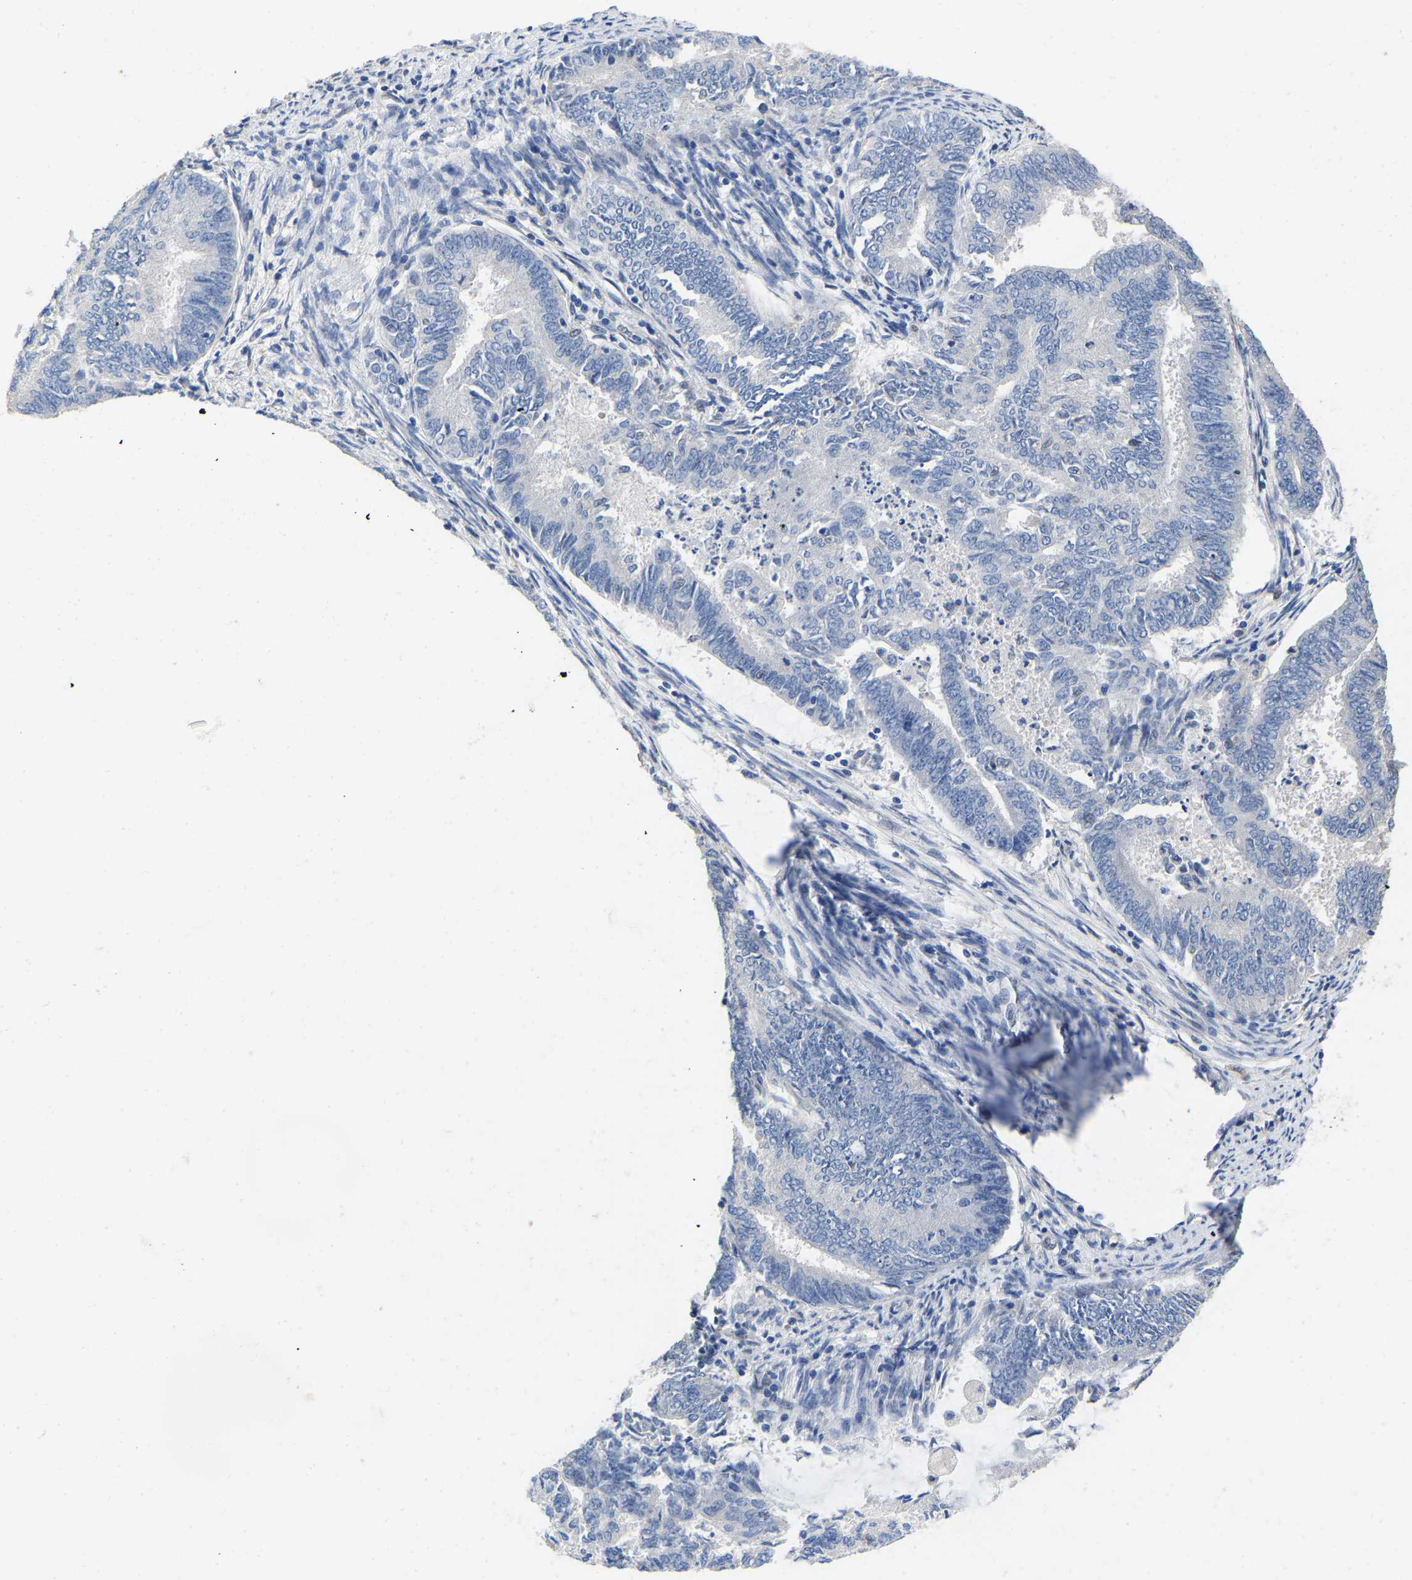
{"staining": {"intensity": "negative", "quantity": "none", "location": "none"}, "tissue": "endometrial cancer", "cell_type": "Tumor cells", "image_type": "cancer", "snomed": [{"axis": "morphology", "description": "Adenocarcinoma, NOS"}, {"axis": "topography", "description": "Endometrium"}], "caption": "Endometrial adenocarcinoma was stained to show a protein in brown. There is no significant positivity in tumor cells. The staining was performed using DAB (3,3'-diaminobenzidine) to visualize the protein expression in brown, while the nuclei were stained in blue with hematoxylin (Magnification: 20x).", "gene": "QKI", "patient": {"sex": "female", "age": 86}}